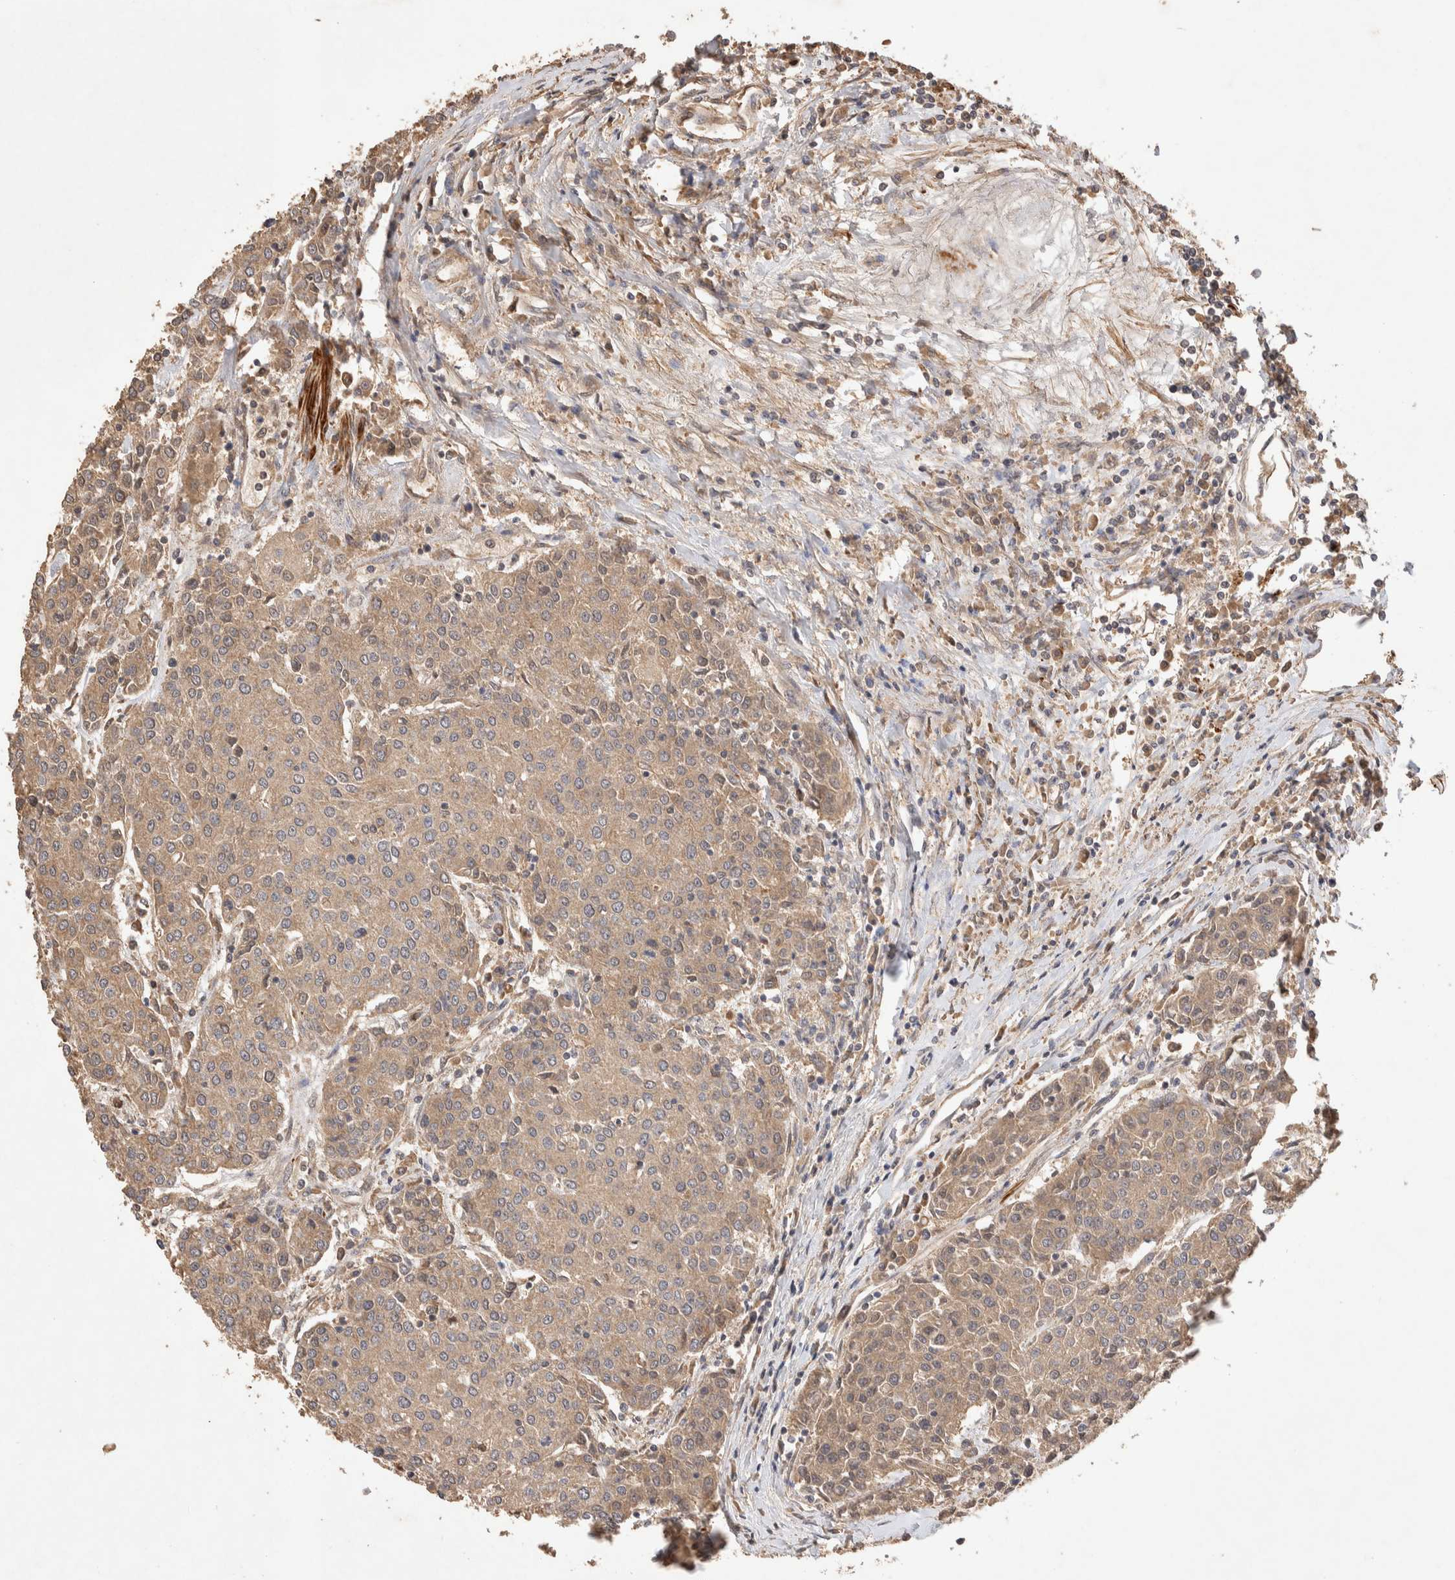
{"staining": {"intensity": "weak", "quantity": ">75%", "location": "cytoplasmic/membranous"}, "tissue": "urothelial cancer", "cell_type": "Tumor cells", "image_type": "cancer", "snomed": [{"axis": "morphology", "description": "Urothelial carcinoma, High grade"}, {"axis": "topography", "description": "Urinary bladder"}], "caption": "Protein expression analysis of urothelial cancer shows weak cytoplasmic/membranous positivity in about >75% of tumor cells.", "gene": "NSMAF", "patient": {"sex": "female", "age": 85}}